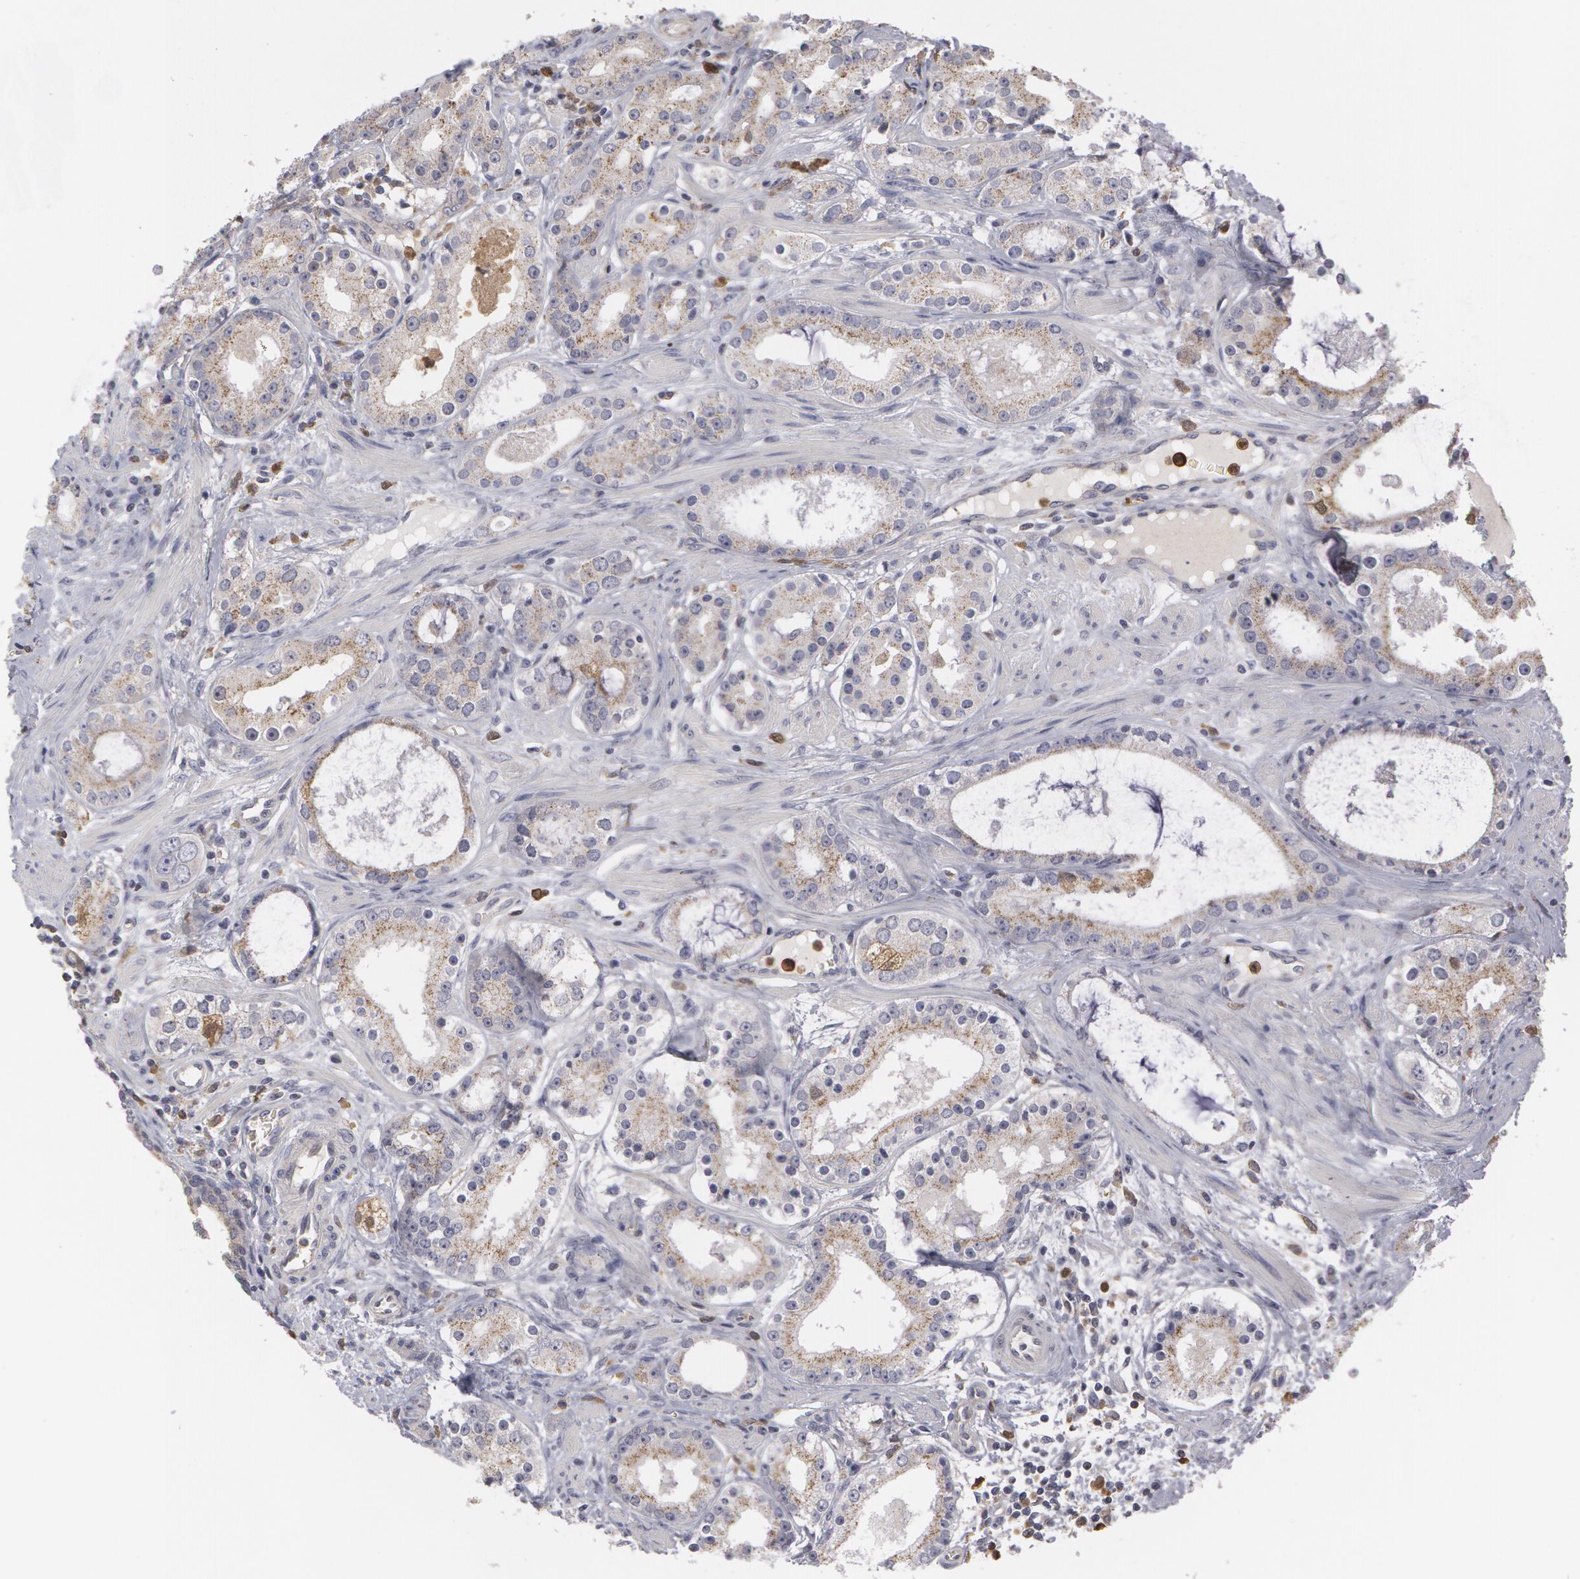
{"staining": {"intensity": "weak", "quantity": ">75%", "location": "cytoplasmic/membranous"}, "tissue": "prostate cancer", "cell_type": "Tumor cells", "image_type": "cancer", "snomed": [{"axis": "morphology", "description": "Adenocarcinoma, Medium grade"}, {"axis": "topography", "description": "Prostate"}], "caption": "Immunohistochemical staining of human prostate cancer demonstrates low levels of weak cytoplasmic/membranous protein staining in approximately >75% of tumor cells.", "gene": "CAT", "patient": {"sex": "male", "age": 73}}